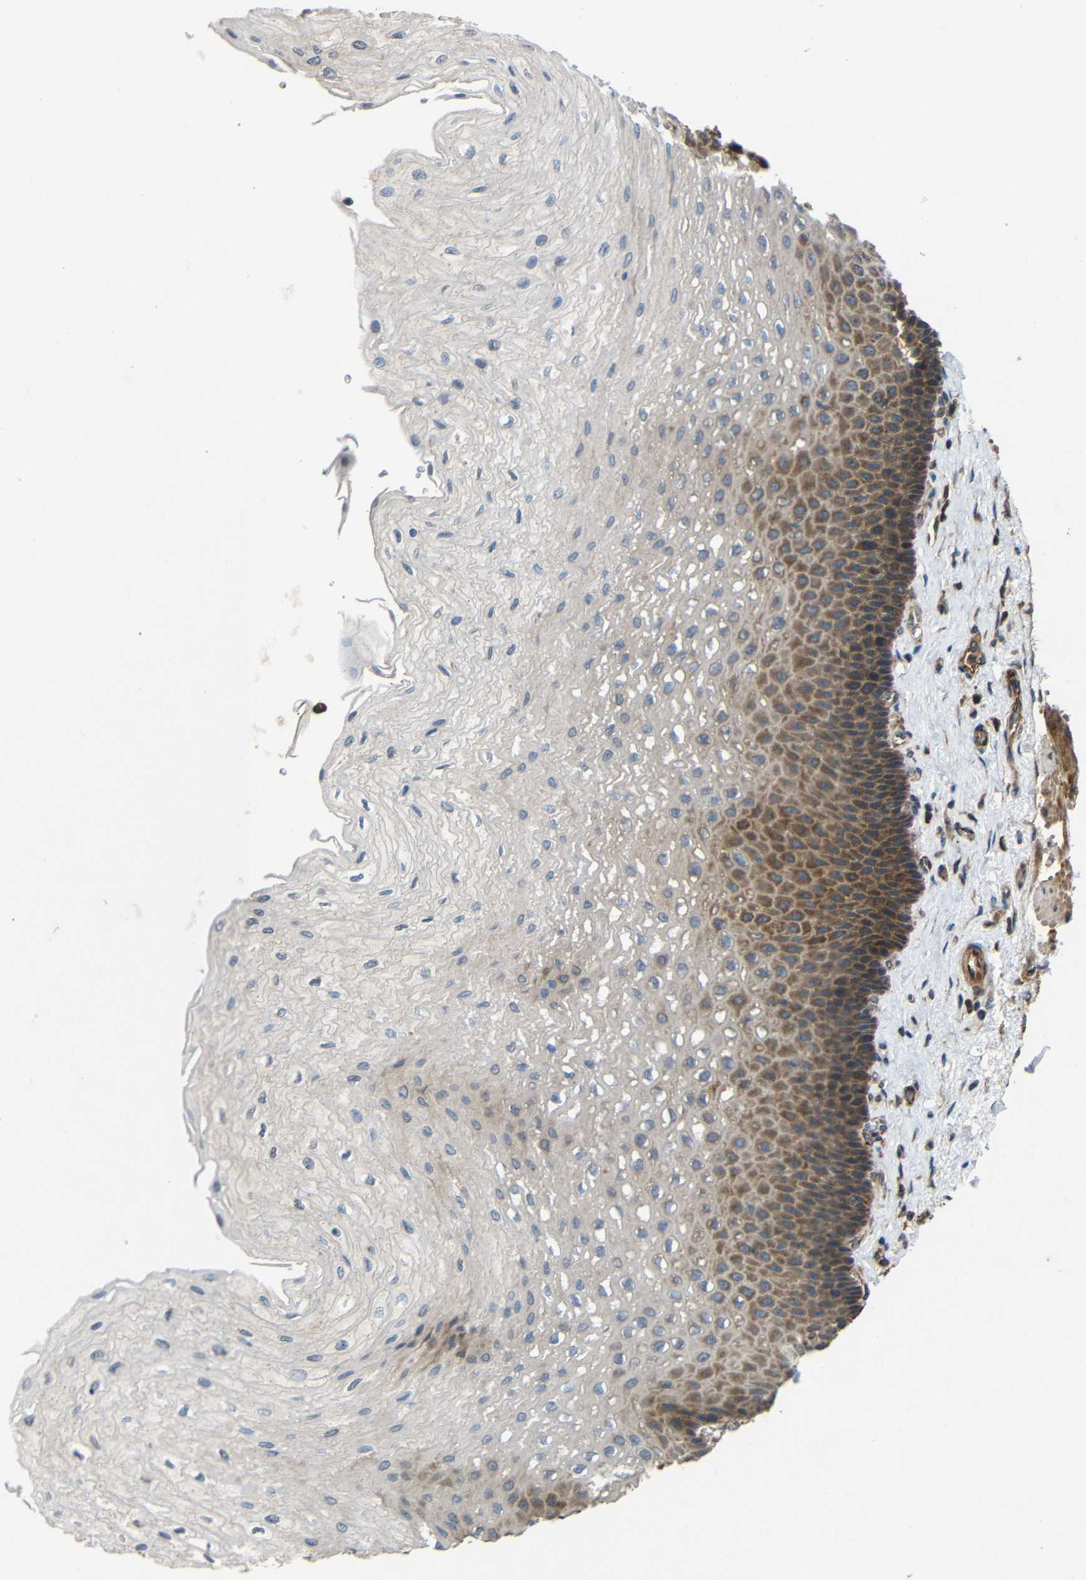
{"staining": {"intensity": "strong", "quantity": "25%-75%", "location": "cytoplasmic/membranous"}, "tissue": "esophagus", "cell_type": "Squamous epithelial cells", "image_type": "normal", "snomed": [{"axis": "morphology", "description": "Normal tissue, NOS"}, {"axis": "topography", "description": "Esophagus"}], "caption": "Immunohistochemistry (DAB (3,3'-diaminobenzidine)) staining of normal human esophagus shows strong cytoplasmic/membranous protein expression in approximately 25%-75% of squamous epithelial cells. Using DAB (brown) and hematoxylin (blue) stains, captured at high magnification using brightfield microscopy.", "gene": "EIF2S1", "patient": {"sex": "female", "age": 72}}